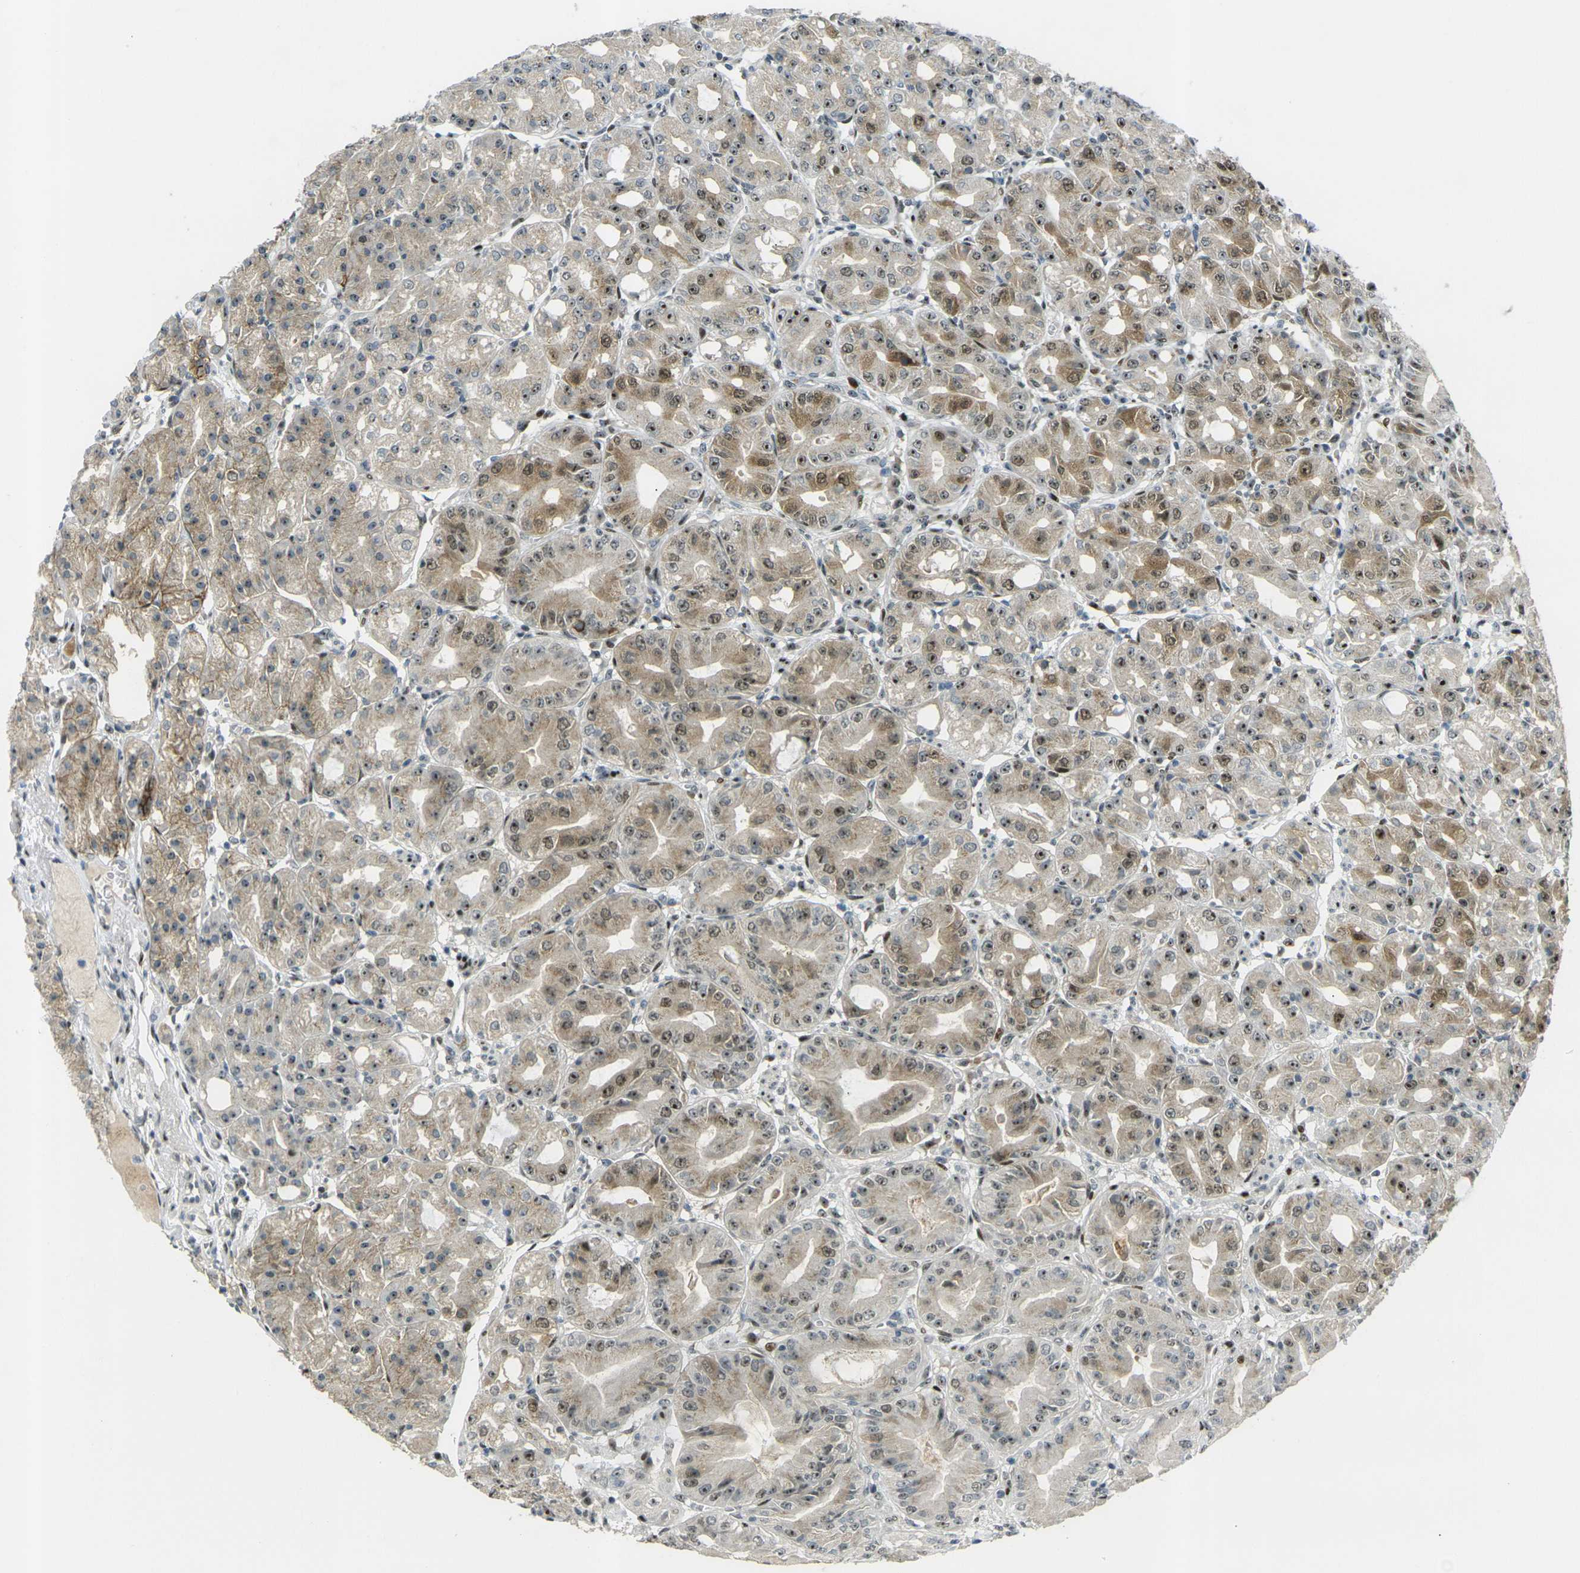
{"staining": {"intensity": "strong", "quantity": ">75%", "location": "cytoplasmic/membranous,nuclear"}, "tissue": "stomach", "cell_type": "Glandular cells", "image_type": "normal", "snomed": [{"axis": "morphology", "description": "Normal tissue, NOS"}, {"axis": "topography", "description": "Stomach, lower"}], "caption": "Benign stomach was stained to show a protein in brown. There is high levels of strong cytoplasmic/membranous,nuclear staining in about >75% of glandular cells. Nuclei are stained in blue.", "gene": "UBE2C", "patient": {"sex": "male", "age": 71}}